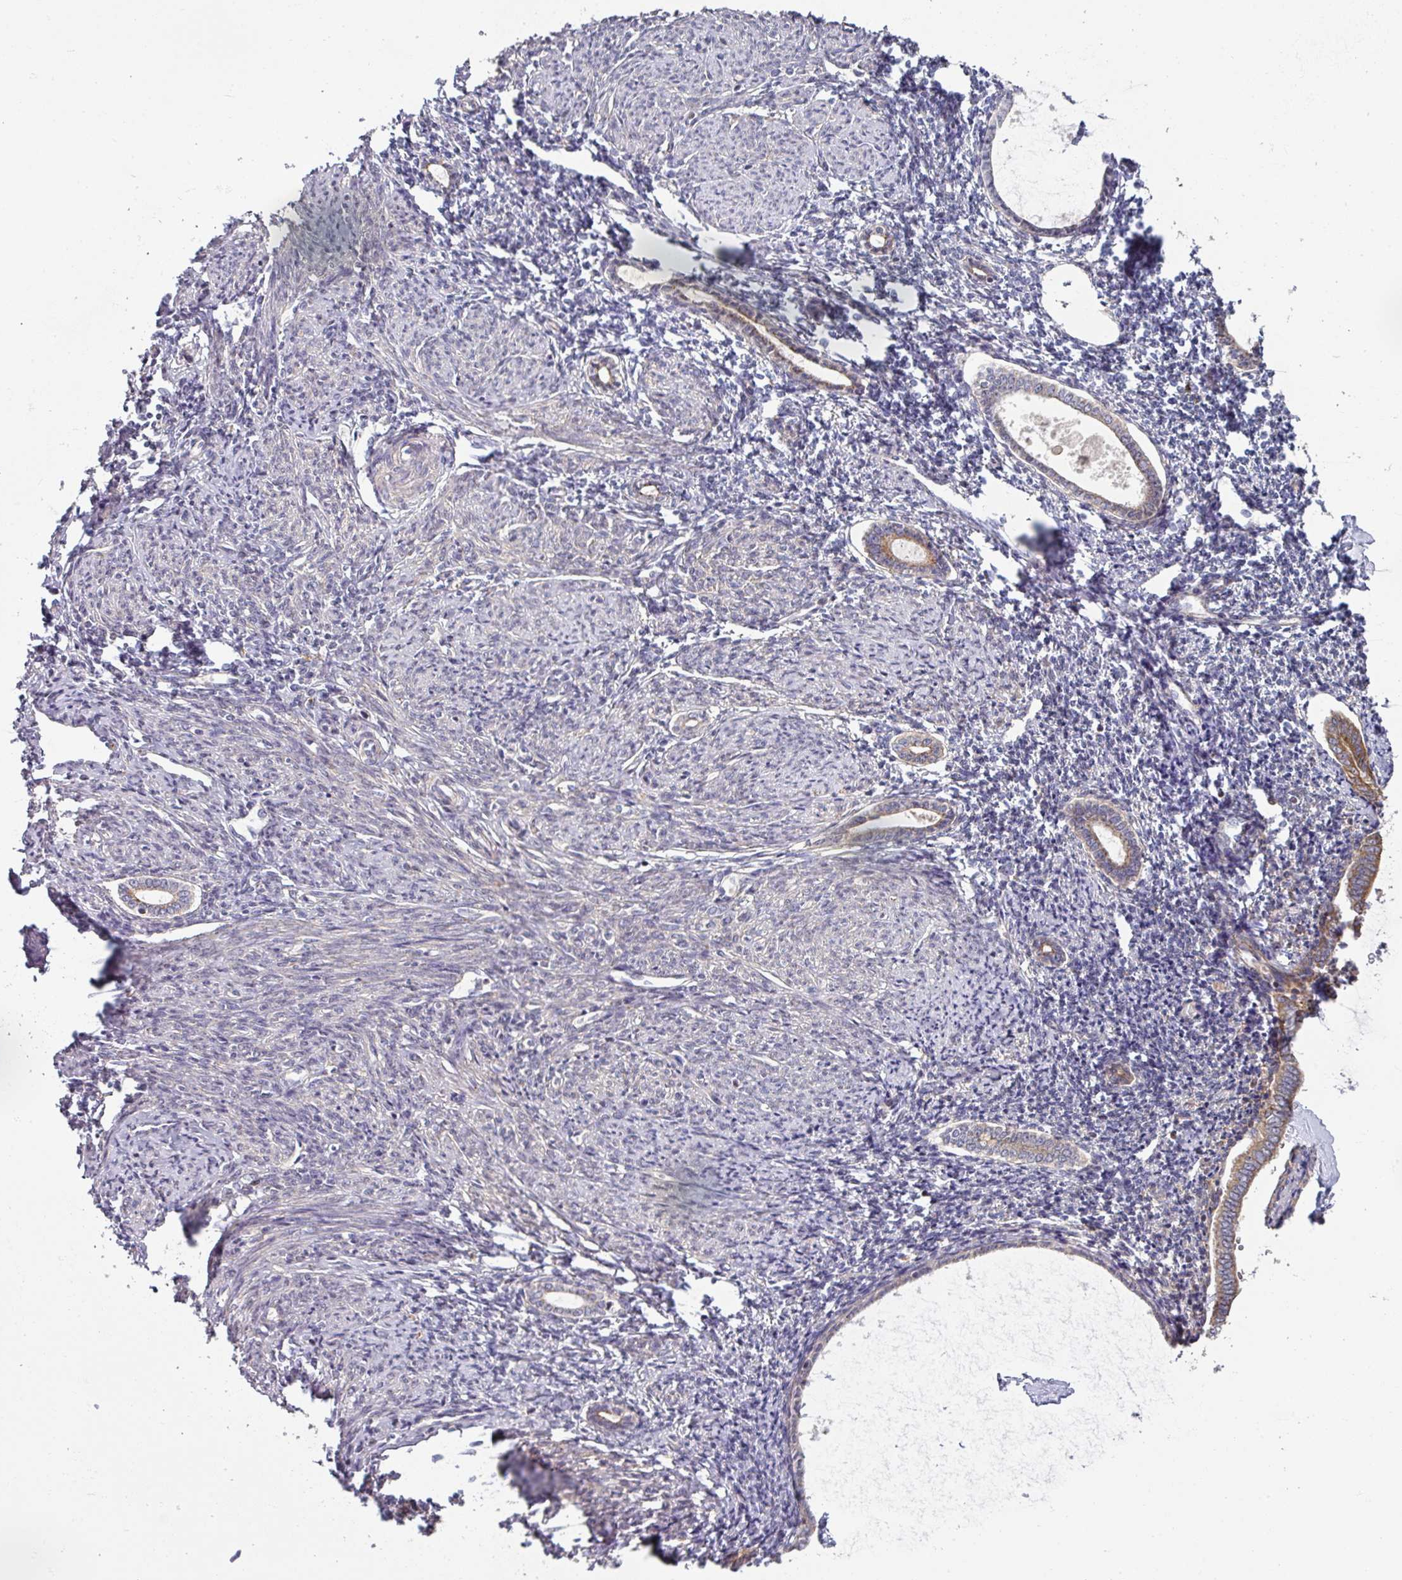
{"staining": {"intensity": "moderate", "quantity": "25%-75%", "location": "cytoplasmic/membranous"}, "tissue": "endometrium", "cell_type": "Cells in endometrial stroma", "image_type": "normal", "snomed": [{"axis": "morphology", "description": "Normal tissue, NOS"}, {"axis": "topography", "description": "Endometrium"}], "caption": "DAB (3,3'-diaminobenzidine) immunohistochemical staining of normal endometrium exhibits moderate cytoplasmic/membranous protein staining in about 25%-75% of cells in endometrial stroma.", "gene": "ZNF268", "patient": {"sex": "female", "age": 63}}